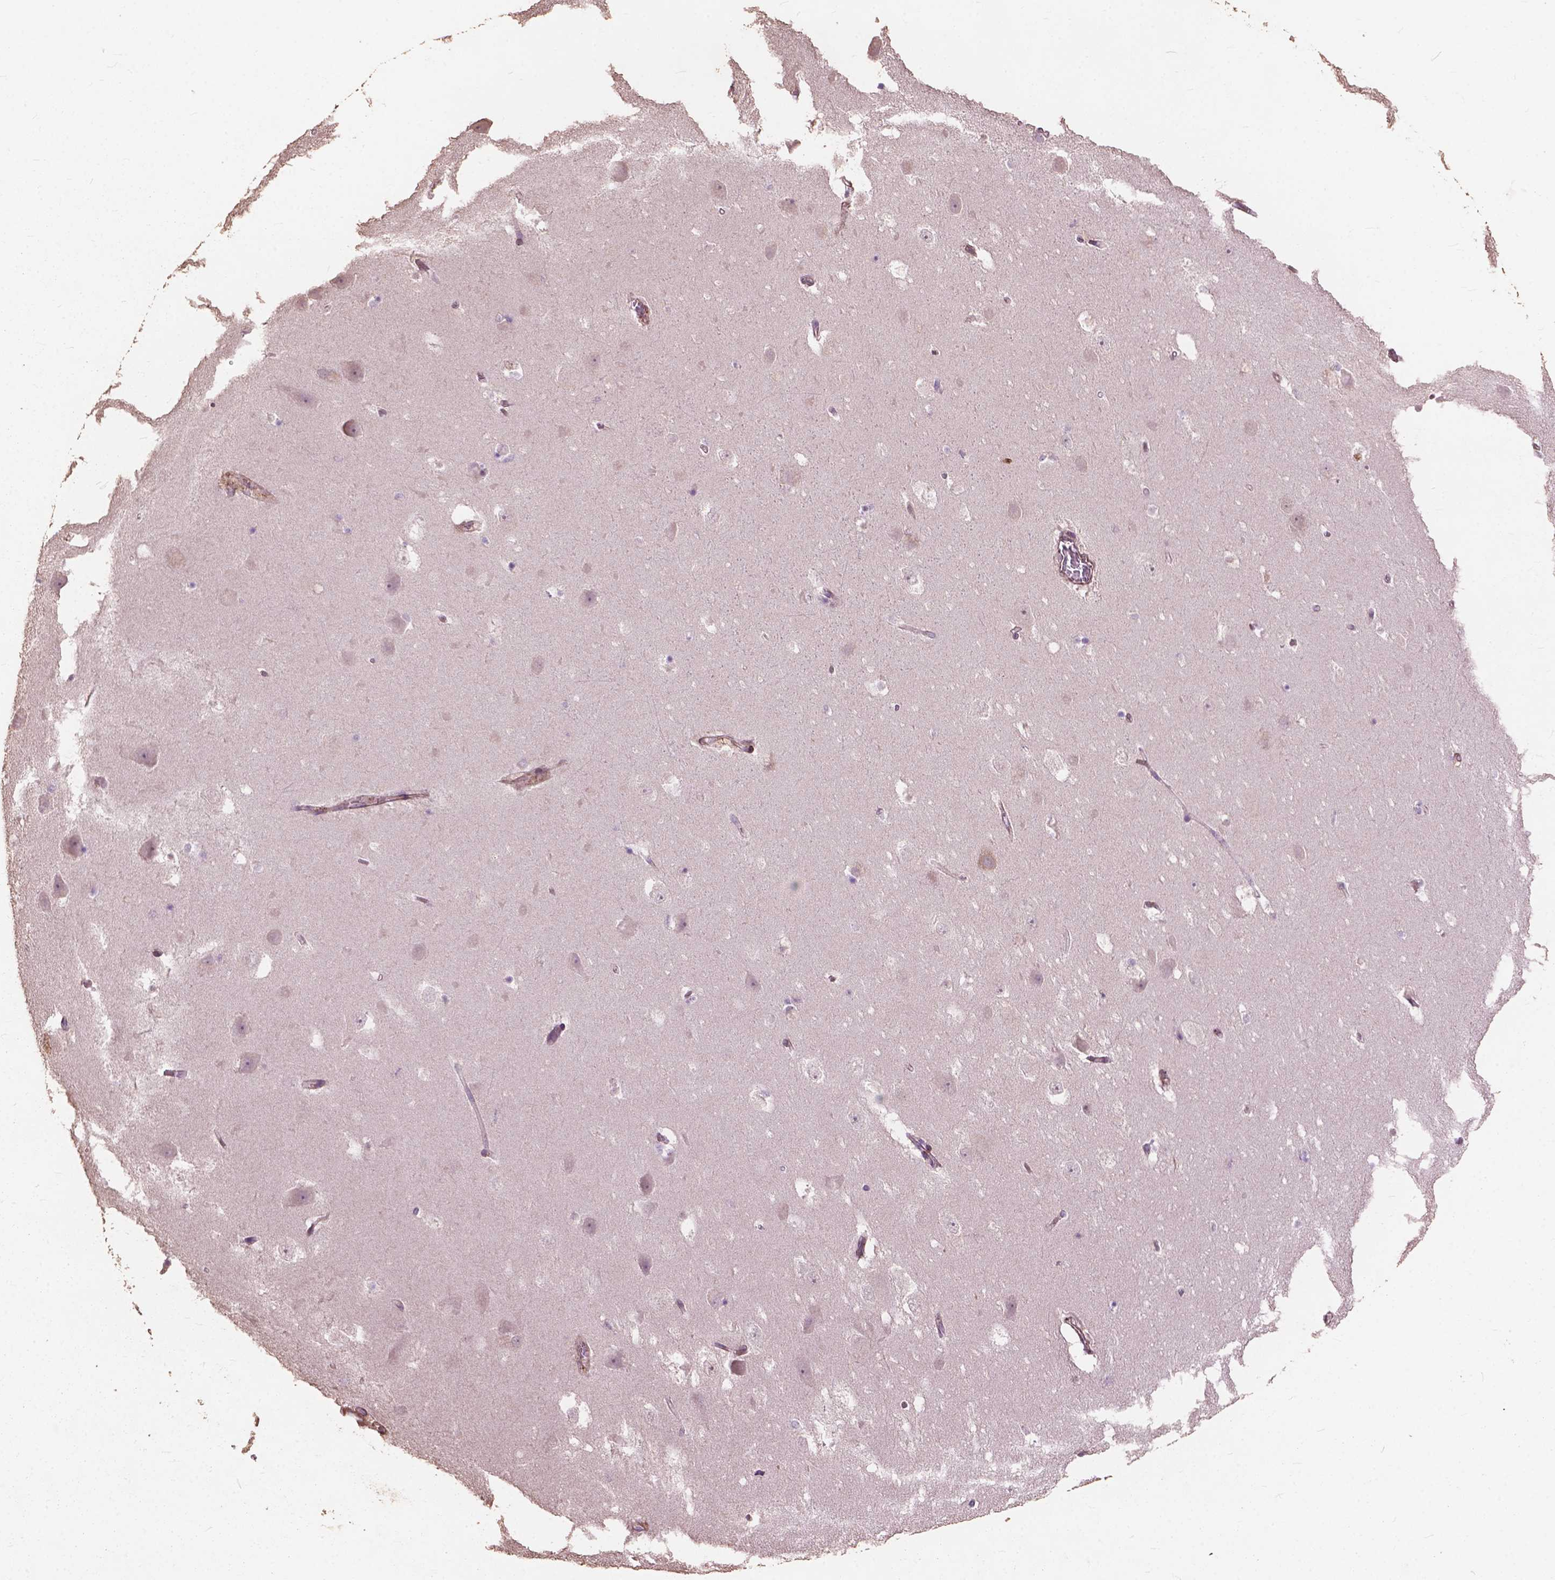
{"staining": {"intensity": "negative", "quantity": "none", "location": "none"}, "tissue": "hippocampus", "cell_type": "Glial cells", "image_type": "normal", "snomed": [{"axis": "morphology", "description": "Normal tissue, NOS"}, {"axis": "topography", "description": "Hippocampus"}], "caption": "High power microscopy micrograph of an immunohistochemistry (IHC) image of unremarkable hippocampus, revealing no significant positivity in glial cells.", "gene": "FNIP1", "patient": {"sex": "male", "age": 58}}